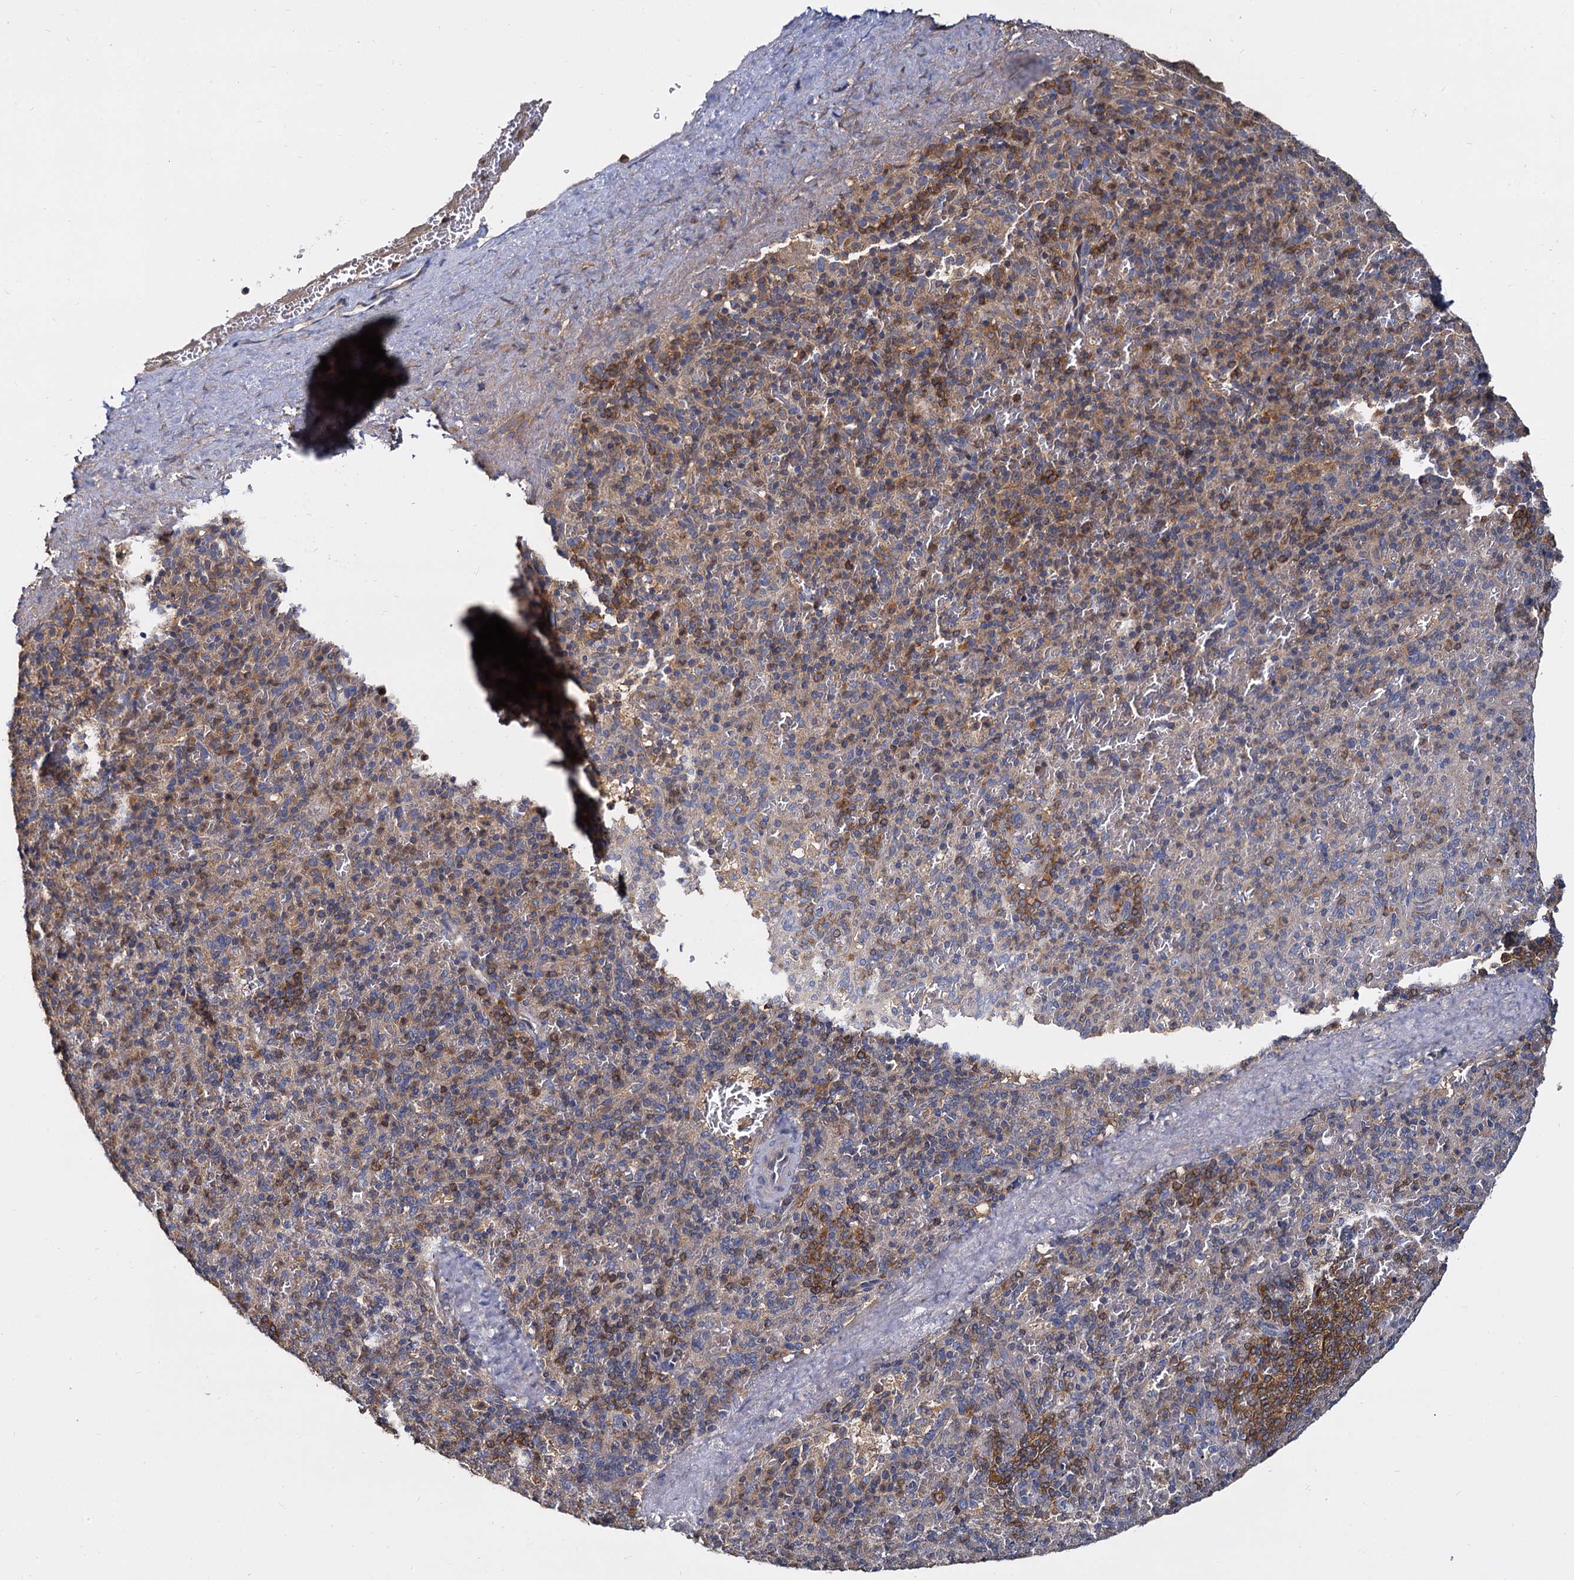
{"staining": {"intensity": "moderate", "quantity": "<25%", "location": "cytoplasmic/membranous"}, "tissue": "spleen", "cell_type": "Cells in red pulp", "image_type": "normal", "snomed": [{"axis": "morphology", "description": "Normal tissue, NOS"}, {"axis": "topography", "description": "Spleen"}], "caption": "Immunohistochemical staining of normal human spleen reveals <25% levels of moderate cytoplasmic/membranous protein expression in approximately <25% of cells in red pulp.", "gene": "ANKRD13A", "patient": {"sex": "male", "age": 82}}